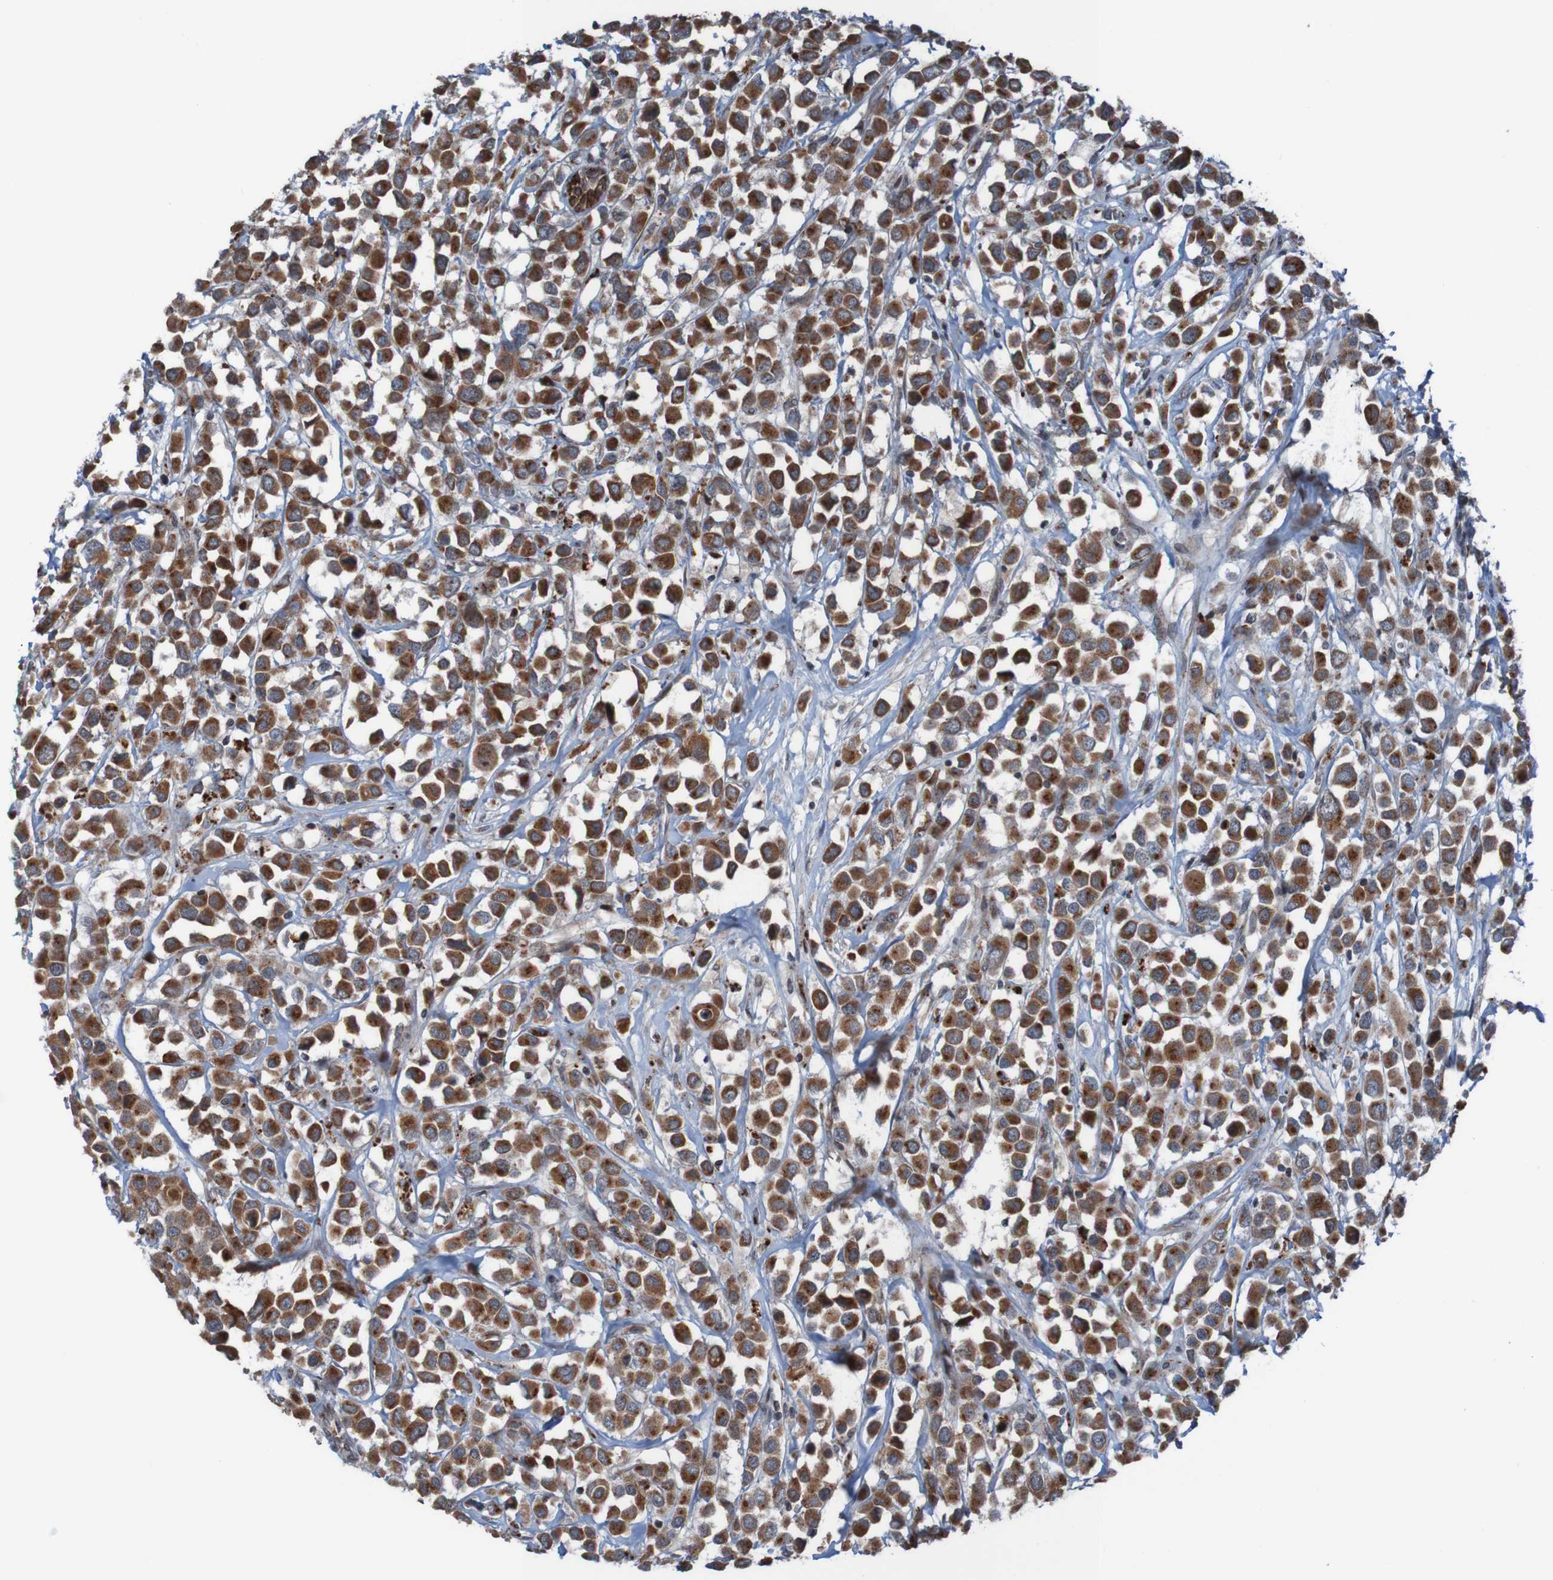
{"staining": {"intensity": "strong", "quantity": ">75%", "location": "cytoplasmic/membranous"}, "tissue": "breast cancer", "cell_type": "Tumor cells", "image_type": "cancer", "snomed": [{"axis": "morphology", "description": "Duct carcinoma"}, {"axis": "topography", "description": "Breast"}], "caption": "Breast intraductal carcinoma stained for a protein (brown) reveals strong cytoplasmic/membranous positive expression in about >75% of tumor cells.", "gene": "UNG", "patient": {"sex": "female", "age": 61}}